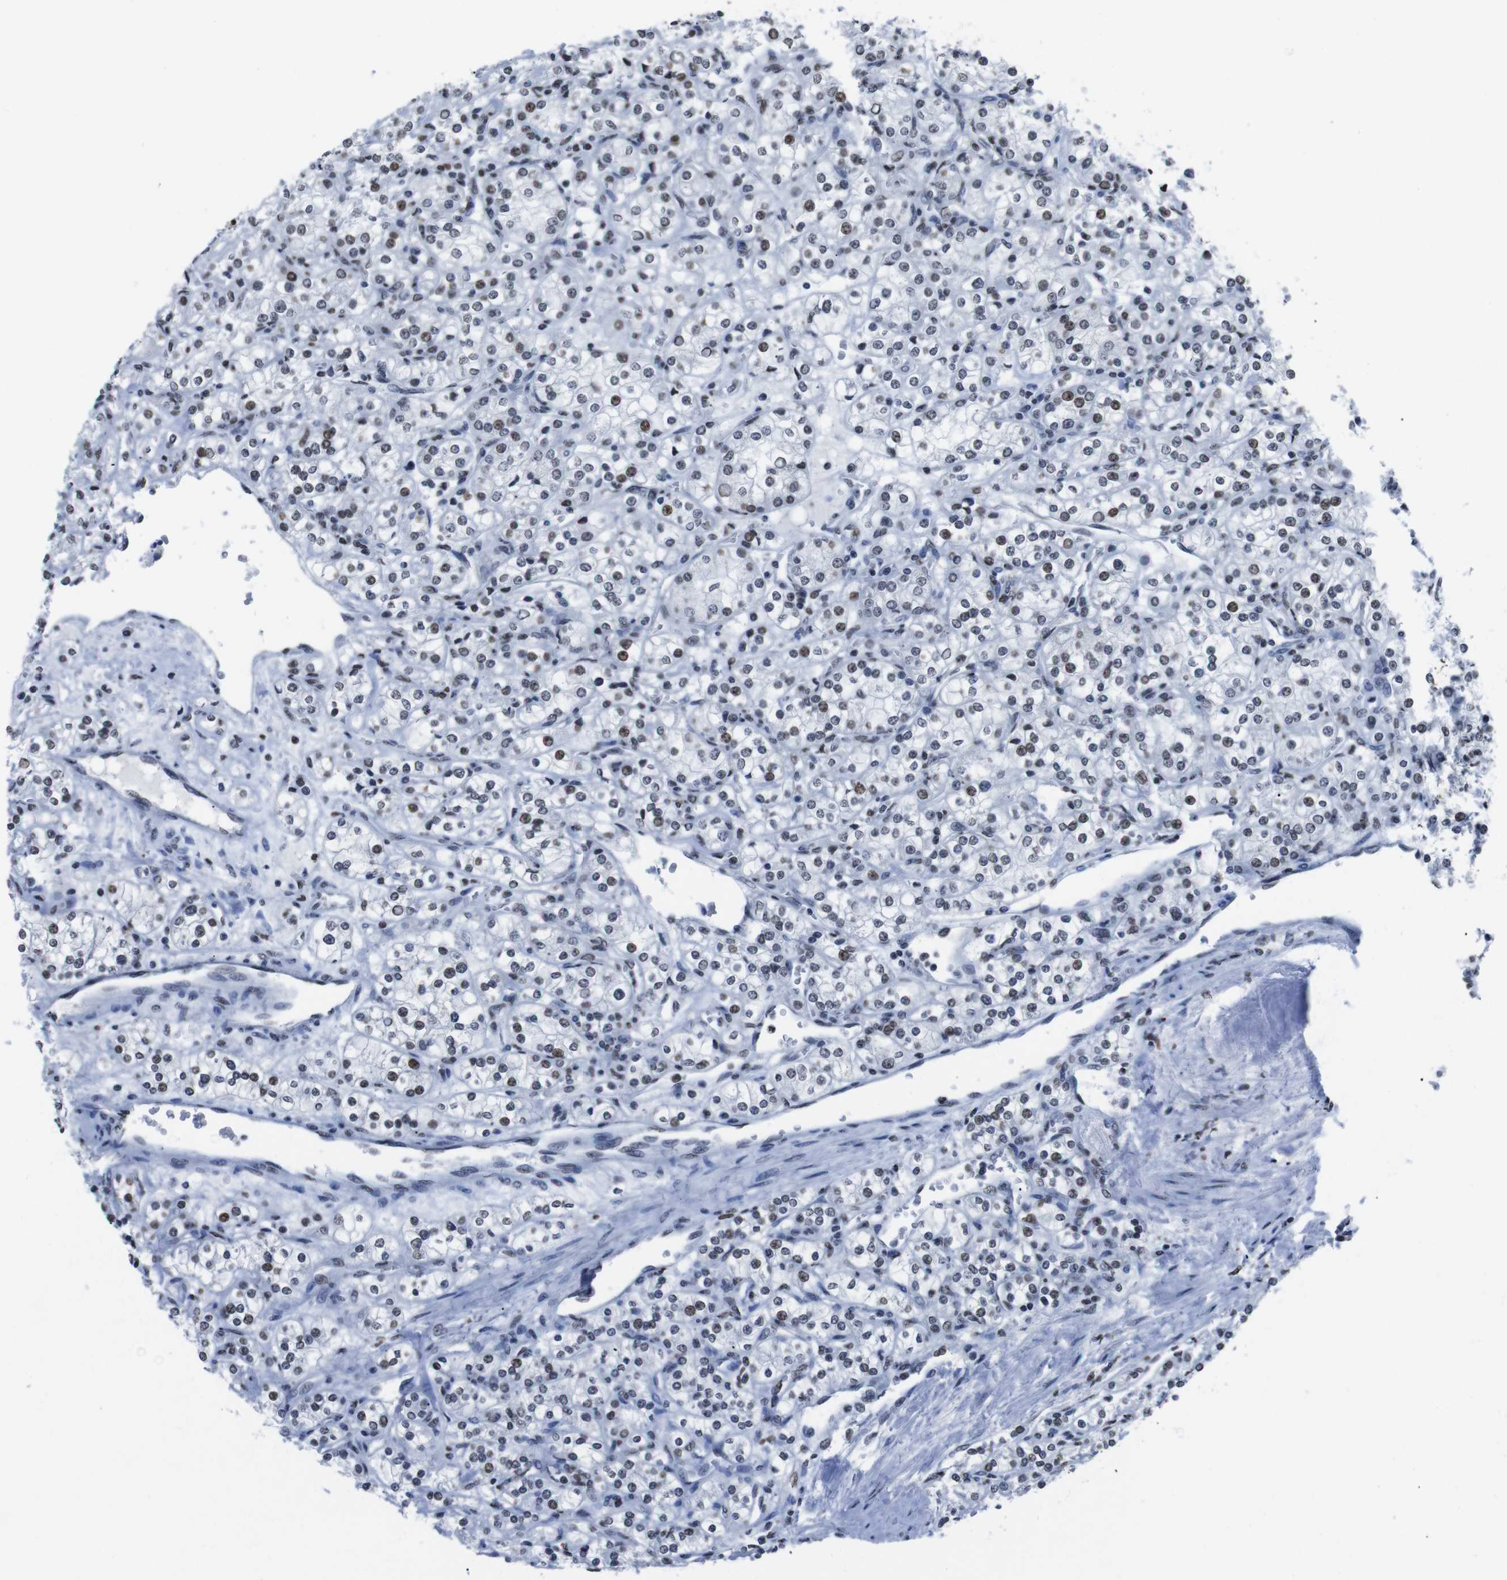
{"staining": {"intensity": "weak", "quantity": "25%-75%", "location": "nuclear"}, "tissue": "renal cancer", "cell_type": "Tumor cells", "image_type": "cancer", "snomed": [{"axis": "morphology", "description": "Adenocarcinoma, NOS"}, {"axis": "topography", "description": "Kidney"}], "caption": "Protein staining of renal cancer tissue exhibits weak nuclear expression in about 25%-75% of tumor cells.", "gene": "PIP4P2", "patient": {"sex": "male", "age": 77}}